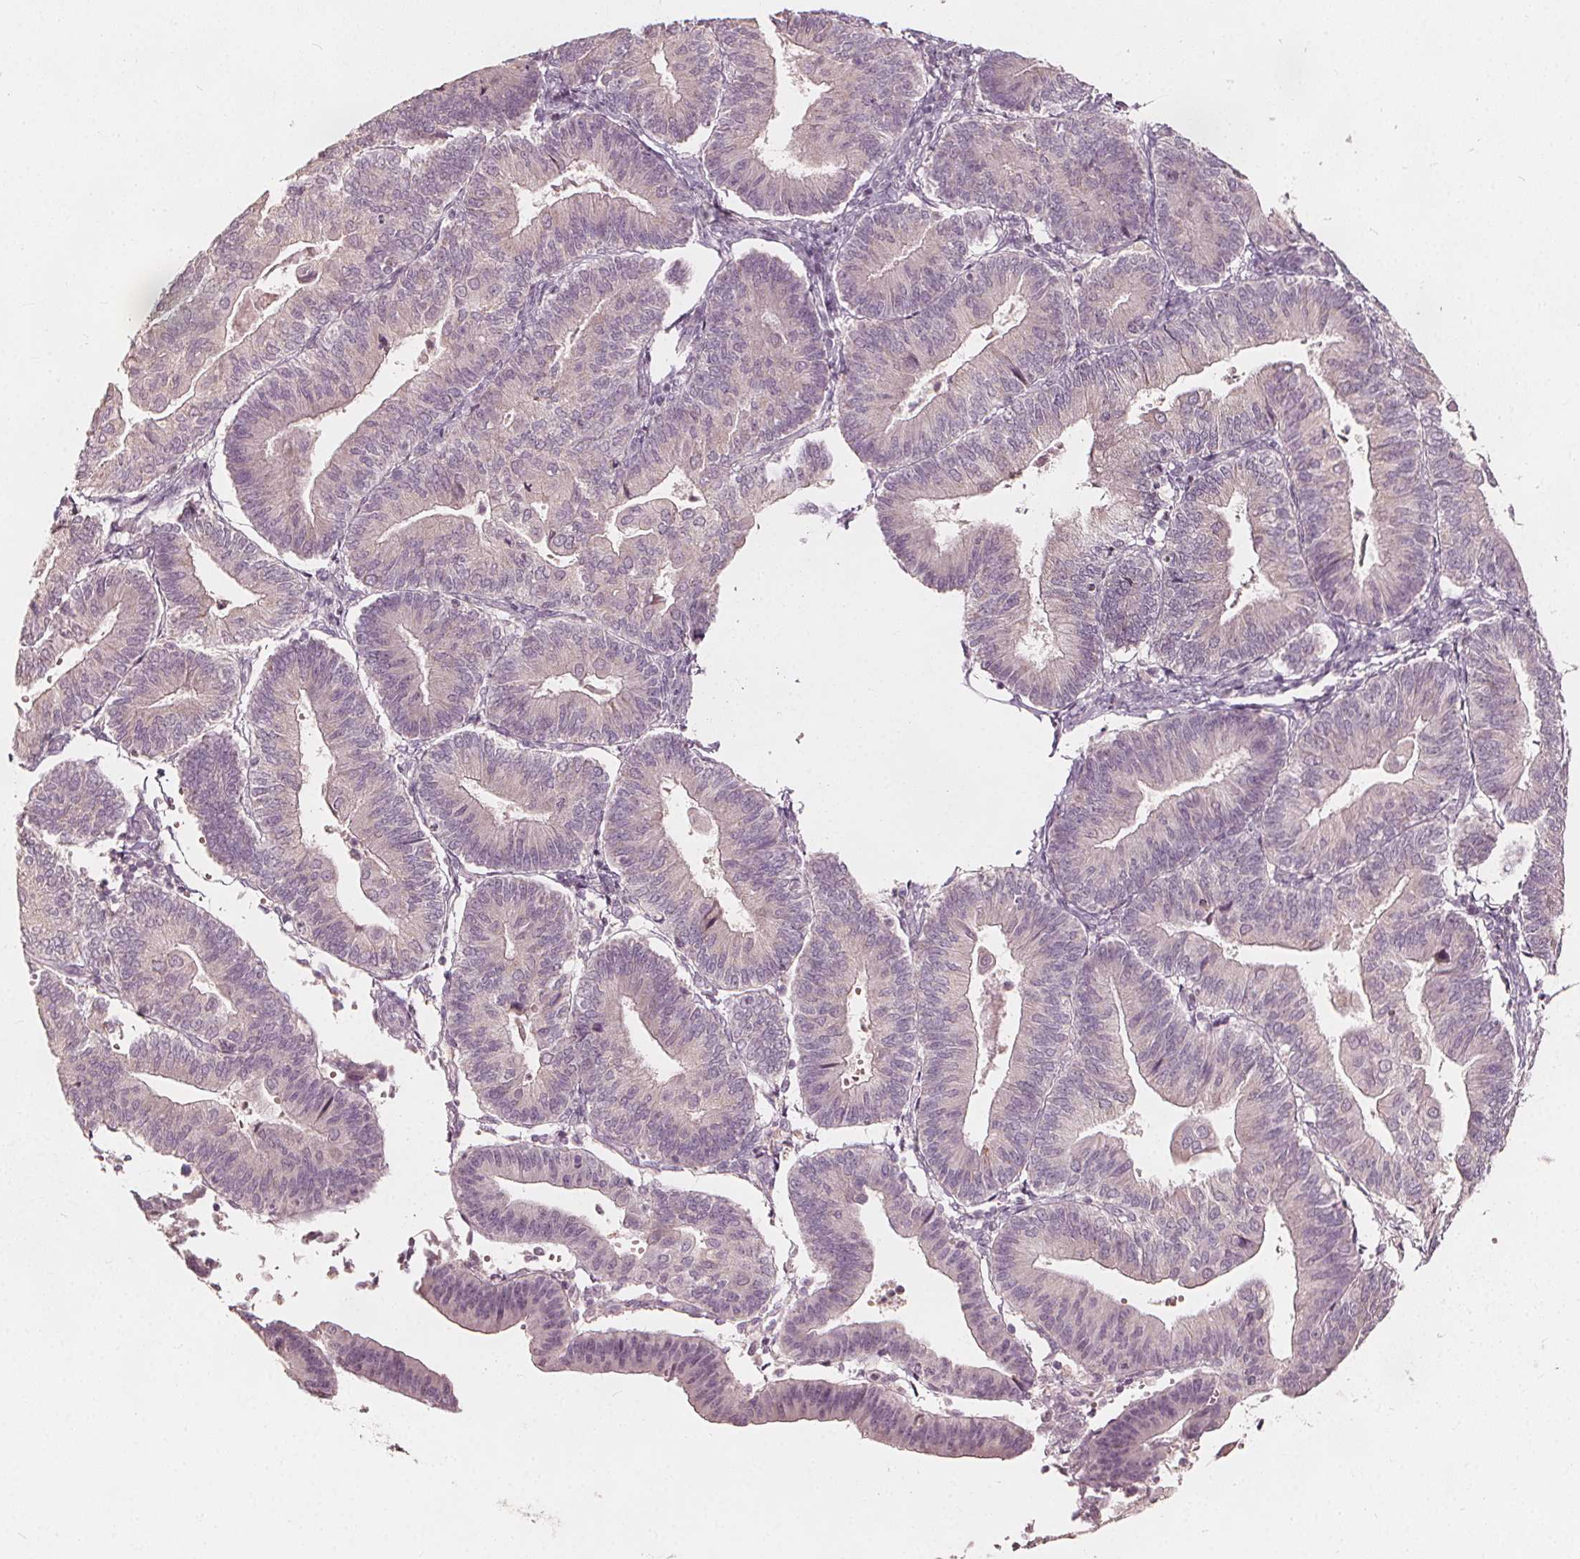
{"staining": {"intensity": "negative", "quantity": "none", "location": "none"}, "tissue": "endometrial cancer", "cell_type": "Tumor cells", "image_type": "cancer", "snomed": [{"axis": "morphology", "description": "Adenocarcinoma, NOS"}, {"axis": "topography", "description": "Endometrium"}], "caption": "Immunohistochemical staining of human adenocarcinoma (endometrial) shows no significant staining in tumor cells.", "gene": "NPC1L1", "patient": {"sex": "female", "age": 65}}